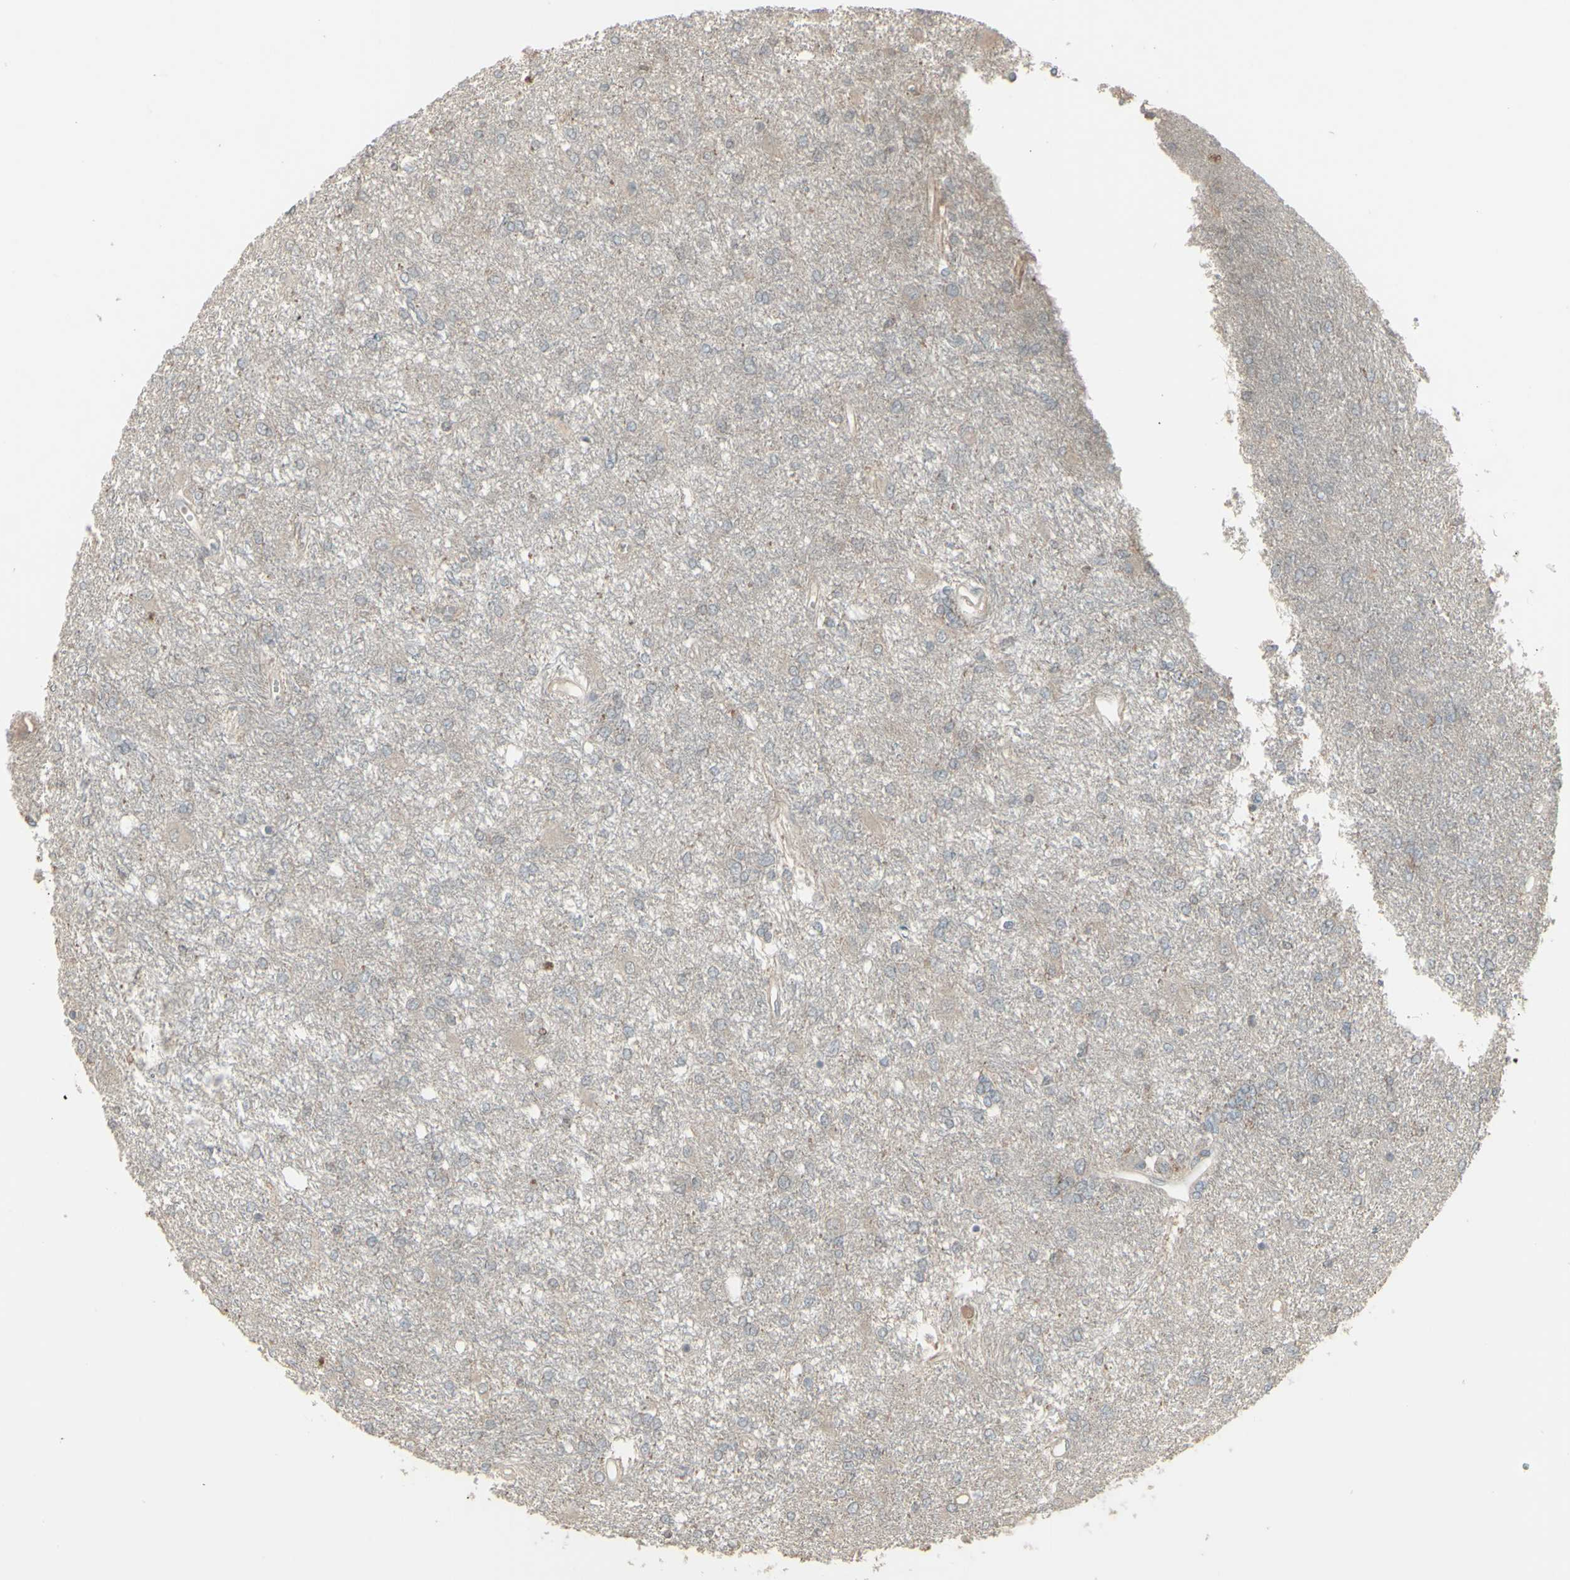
{"staining": {"intensity": "weak", "quantity": "25%-75%", "location": "cytoplasmic/membranous"}, "tissue": "glioma", "cell_type": "Tumor cells", "image_type": "cancer", "snomed": [{"axis": "morphology", "description": "Glioma, malignant, High grade"}, {"axis": "topography", "description": "Brain"}], "caption": "A brown stain shows weak cytoplasmic/membranous staining of a protein in human glioma tumor cells.", "gene": "CSK", "patient": {"sex": "female", "age": 59}}